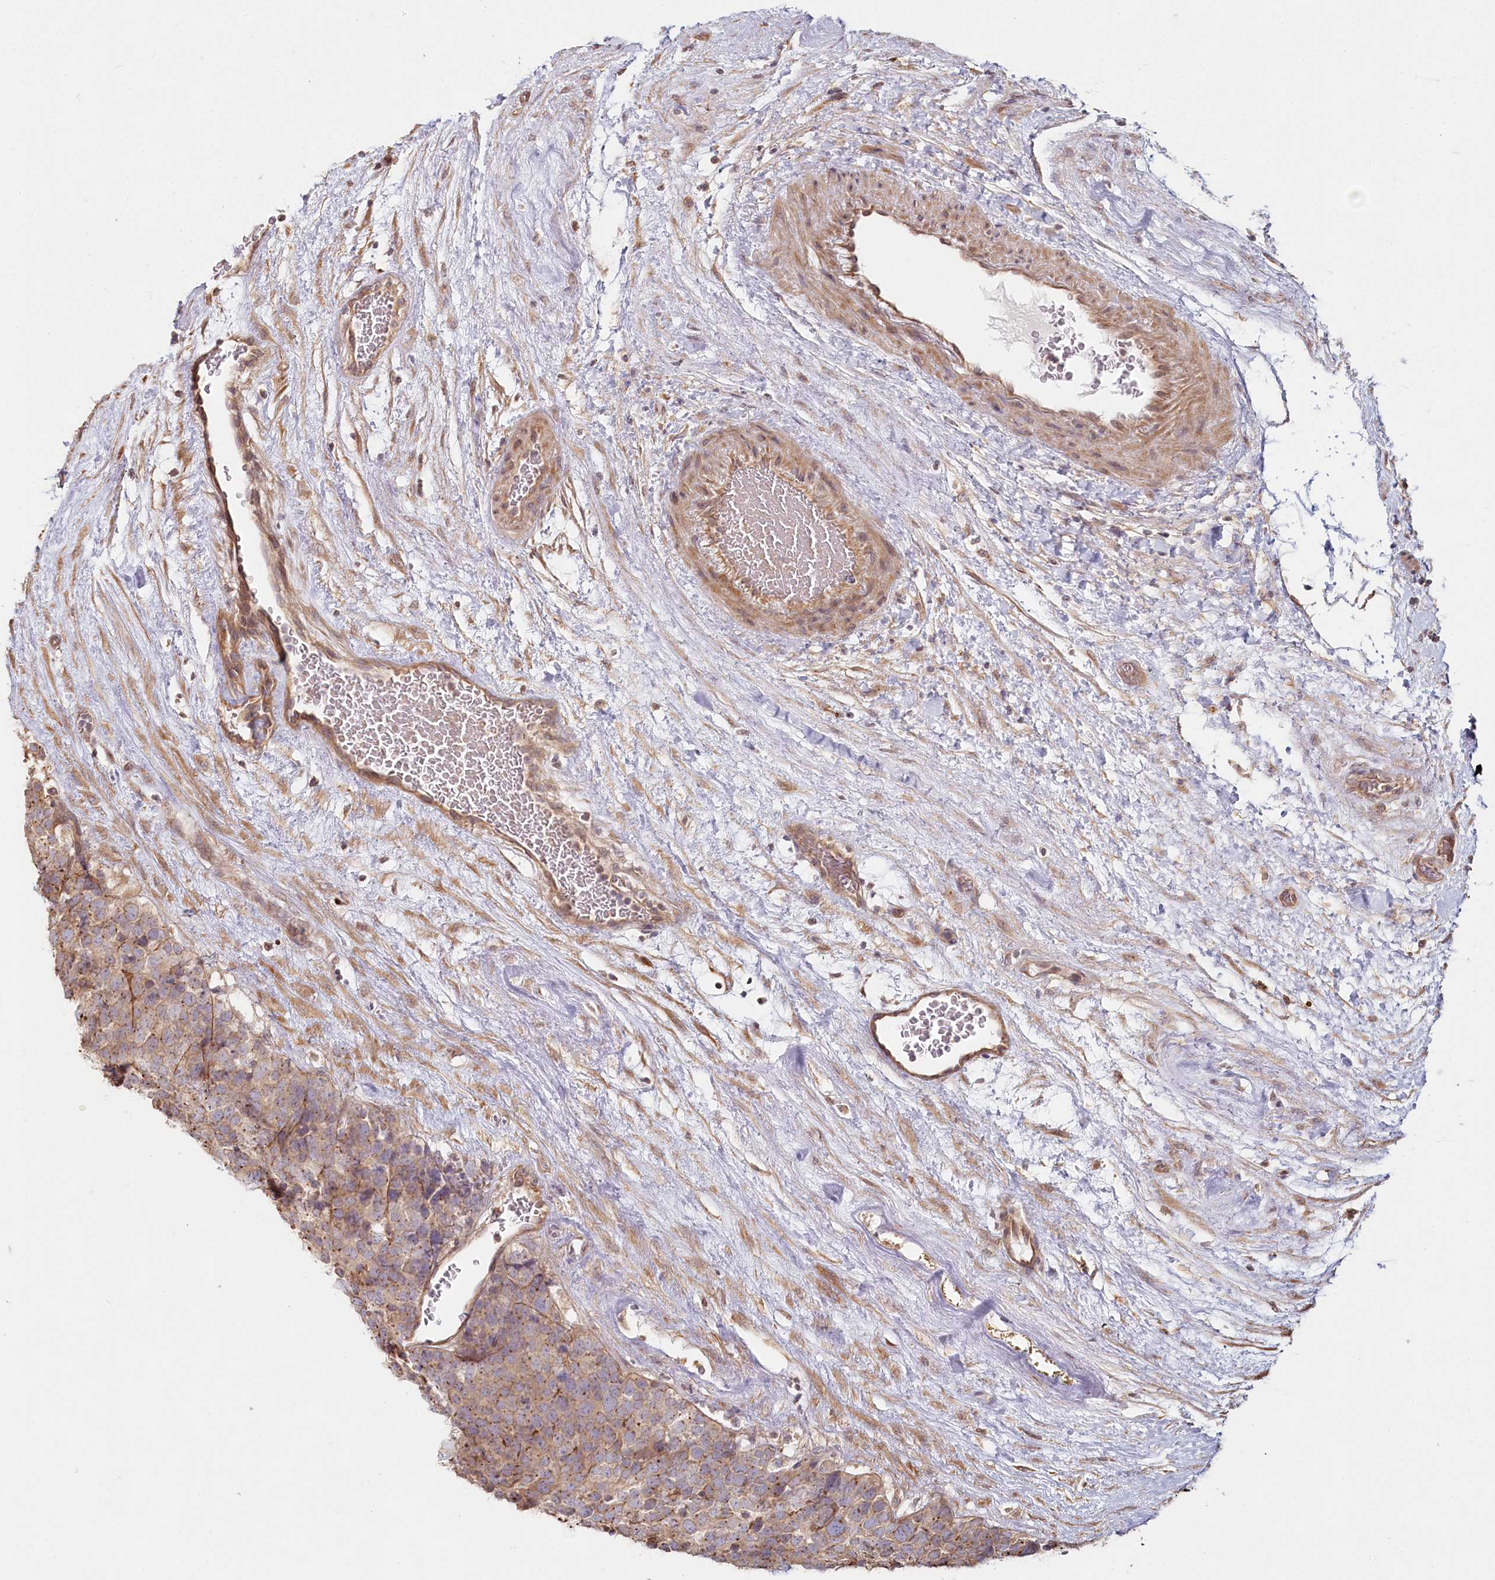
{"staining": {"intensity": "weak", "quantity": "25%-75%", "location": "cytoplasmic/membranous"}, "tissue": "testis cancer", "cell_type": "Tumor cells", "image_type": "cancer", "snomed": [{"axis": "morphology", "description": "Seminoma, NOS"}, {"axis": "topography", "description": "Testis"}], "caption": "Immunohistochemistry (DAB) staining of testis cancer reveals weak cytoplasmic/membranous protein staining in about 25%-75% of tumor cells.", "gene": "TCHP", "patient": {"sex": "male", "age": 71}}